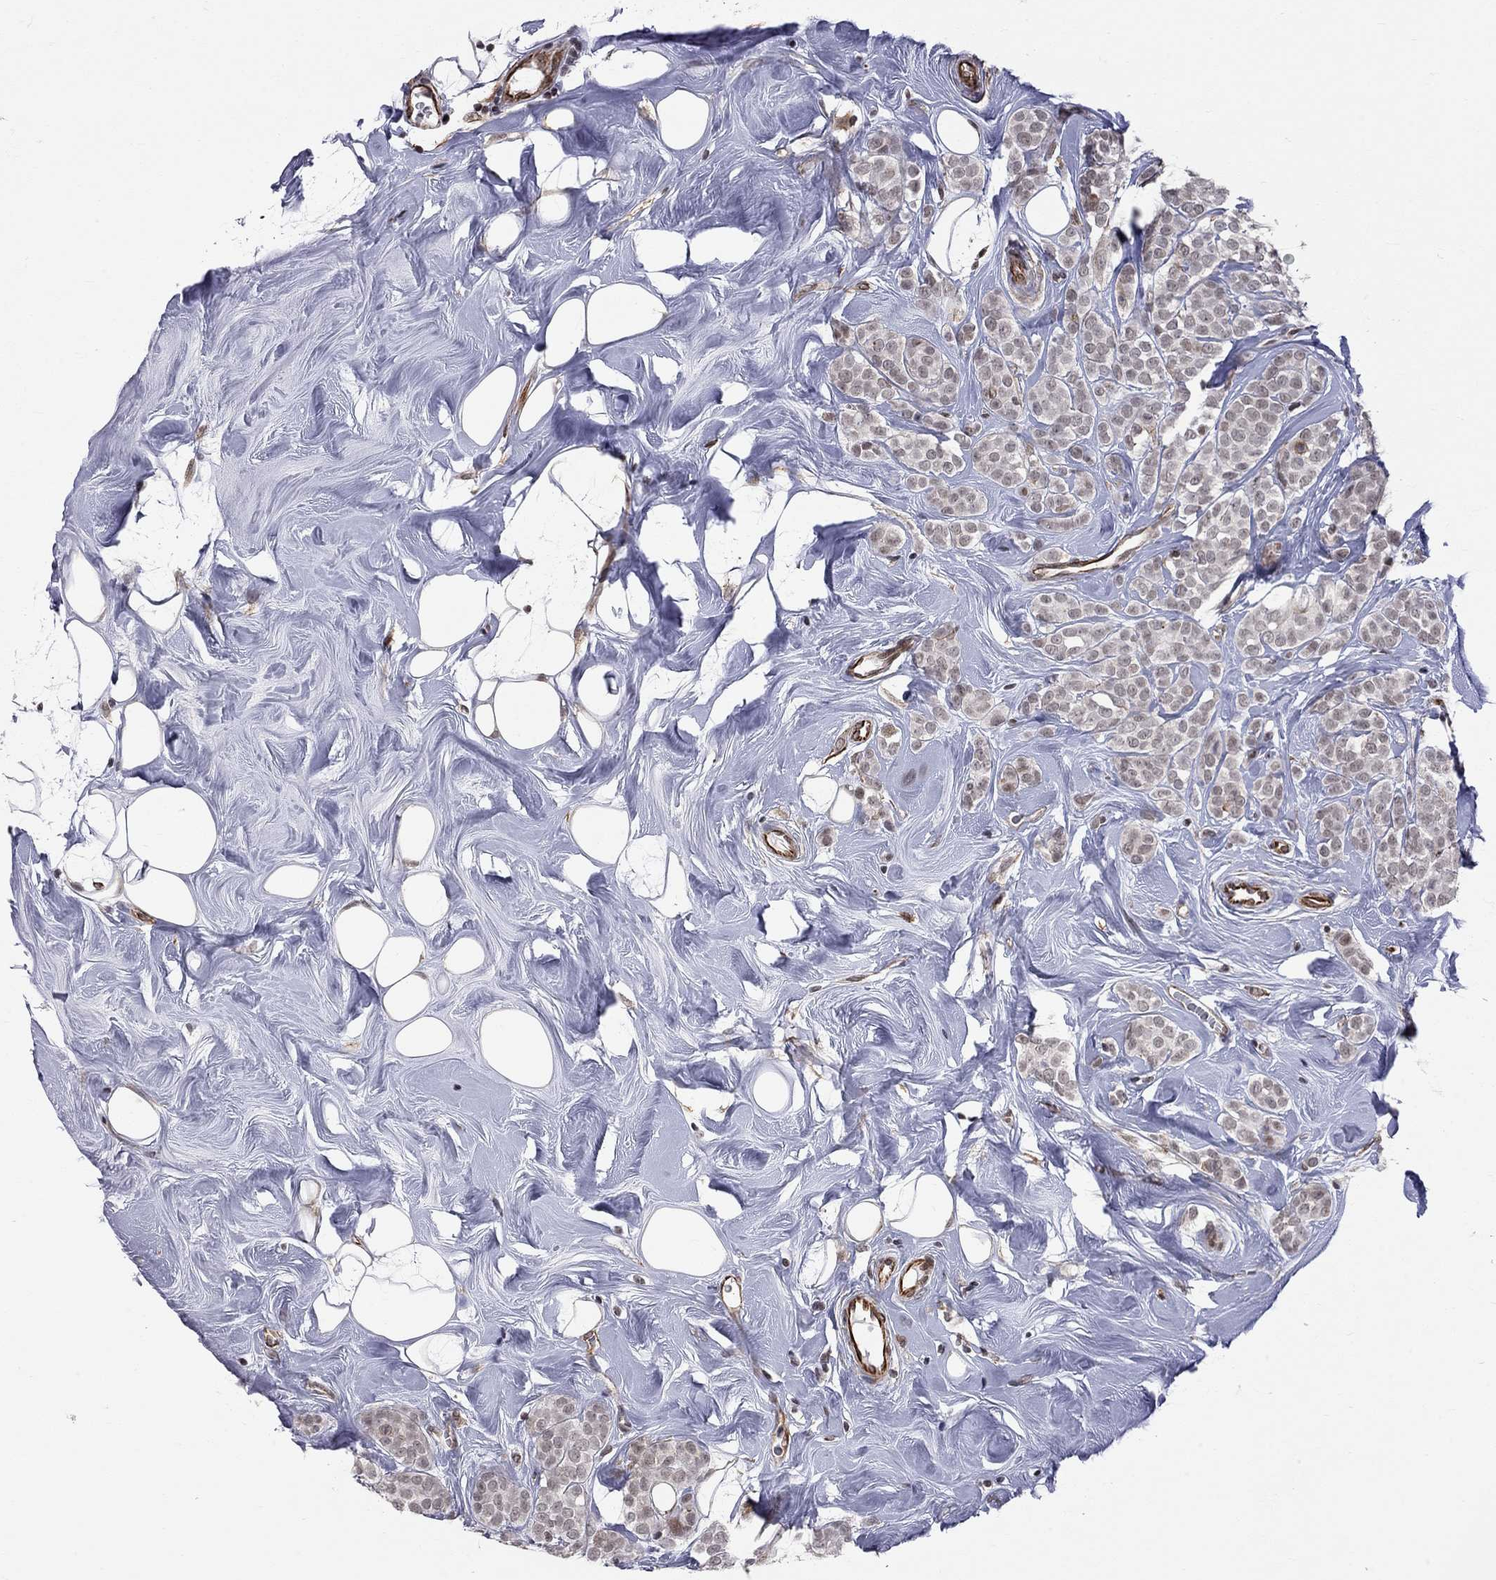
{"staining": {"intensity": "negative", "quantity": "none", "location": "none"}, "tissue": "breast cancer", "cell_type": "Tumor cells", "image_type": "cancer", "snomed": [{"axis": "morphology", "description": "Lobular carcinoma"}, {"axis": "topography", "description": "Breast"}], "caption": "A micrograph of human breast lobular carcinoma is negative for staining in tumor cells.", "gene": "MTNR1B", "patient": {"sex": "female", "age": 49}}